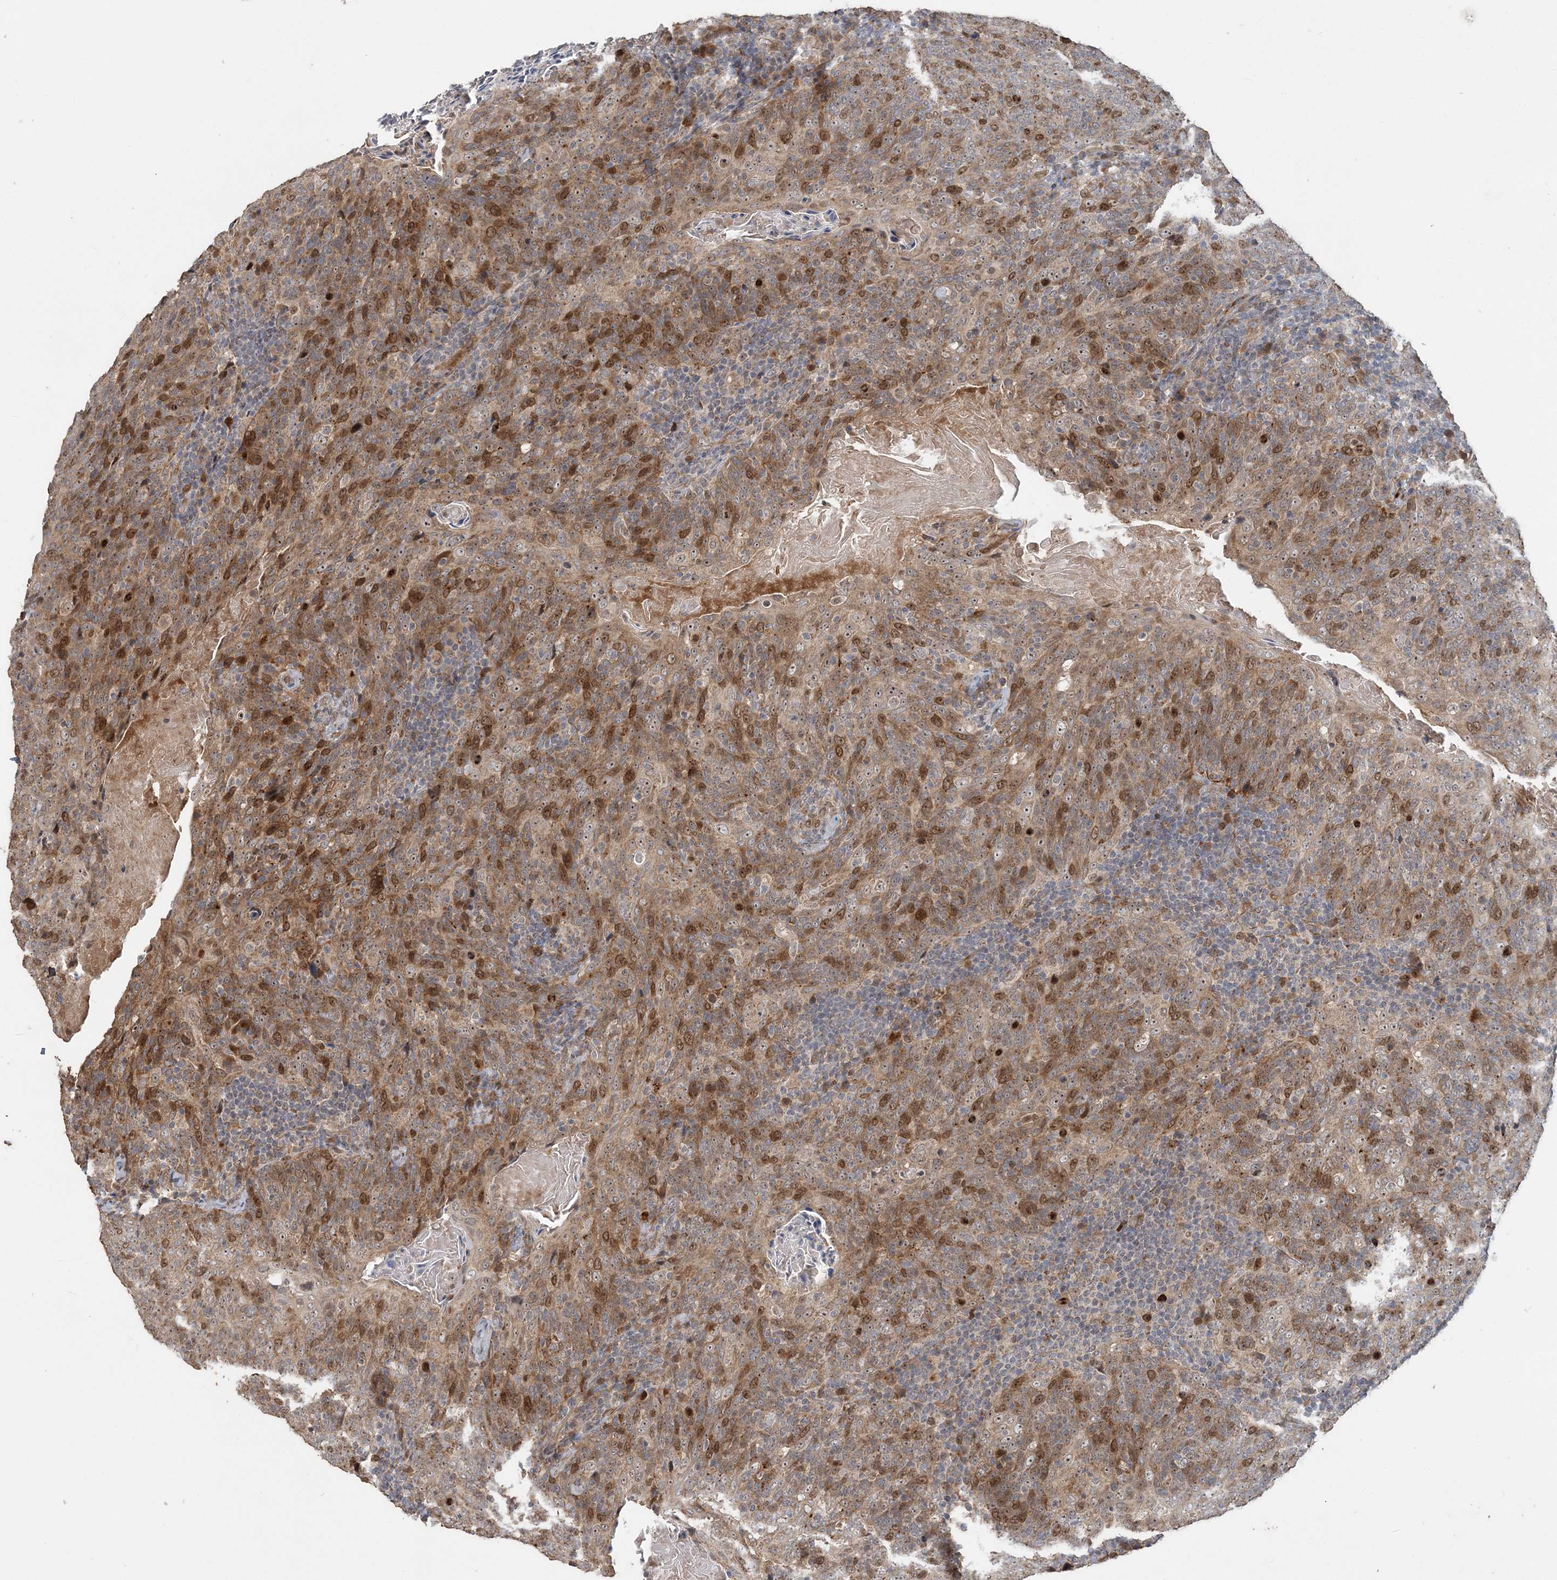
{"staining": {"intensity": "moderate", "quantity": ">75%", "location": "cytoplasmic/membranous,nuclear"}, "tissue": "head and neck cancer", "cell_type": "Tumor cells", "image_type": "cancer", "snomed": [{"axis": "morphology", "description": "Squamous cell carcinoma, NOS"}, {"axis": "morphology", "description": "Squamous cell carcinoma, metastatic, NOS"}, {"axis": "topography", "description": "Lymph node"}, {"axis": "topography", "description": "Head-Neck"}], "caption": "Tumor cells show moderate cytoplasmic/membranous and nuclear expression in about >75% of cells in head and neck cancer (squamous cell carcinoma).", "gene": "TRAIP", "patient": {"sex": "male", "age": 62}}